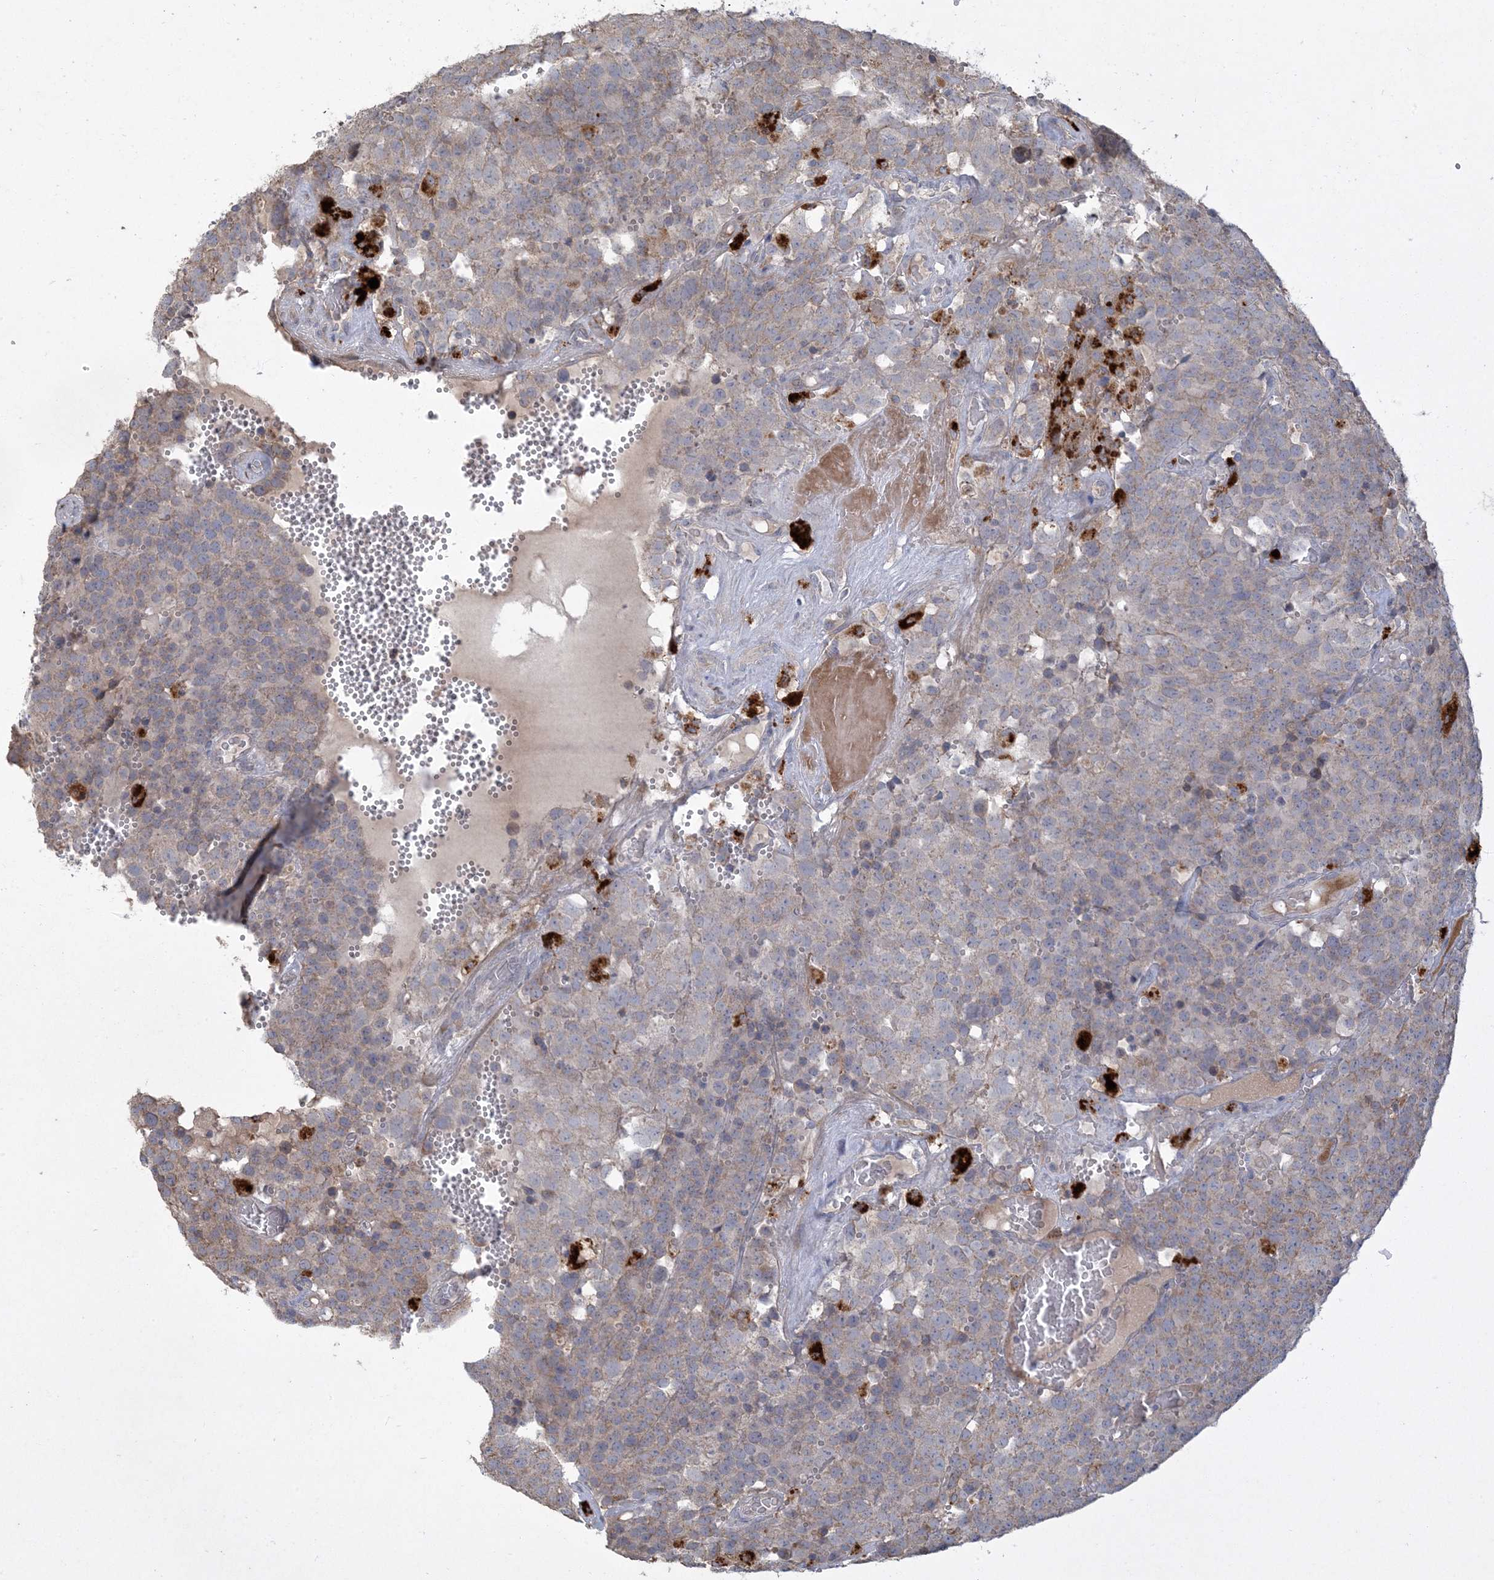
{"staining": {"intensity": "moderate", "quantity": "<25%", "location": "cytoplasmic/membranous"}, "tissue": "testis cancer", "cell_type": "Tumor cells", "image_type": "cancer", "snomed": [{"axis": "morphology", "description": "Seminoma, NOS"}, {"axis": "topography", "description": "Testis"}], "caption": "An IHC photomicrograph of neoplastic tissue is shown. Protein staining in brown labels moderate cytoplasmic/membranous positivity in seminoma (testis) within tumor cells.", "gene": "LTN1", "patient": {"sex": "male", "age": 71}}